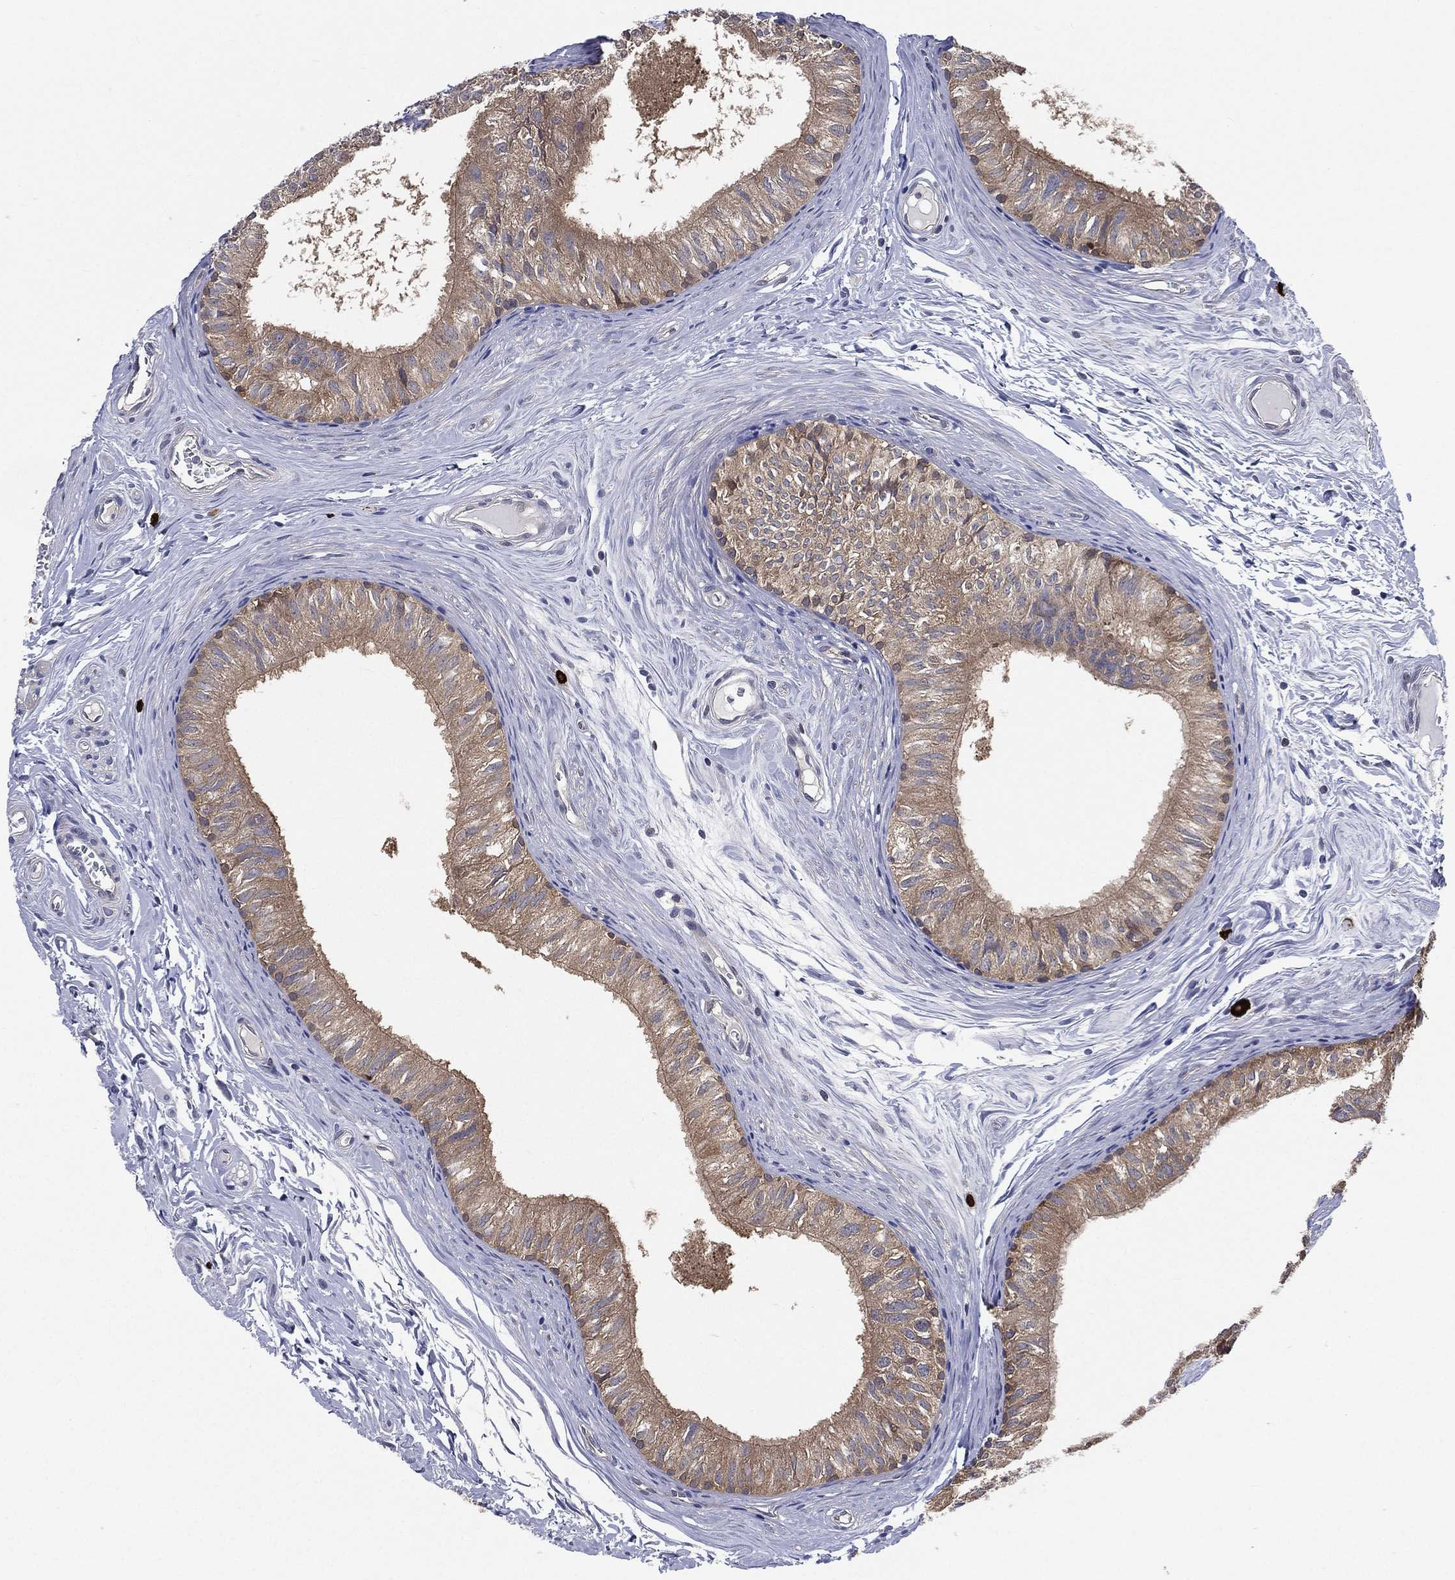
{"staining": {"intensity": "weak", "quantity": ">75%", "location": "cytoplasmic/membranous"}, "tissue": "epididymis", "cell_type": "Glandular cells", "image_type": "normal", "snomed": [{"axis": "morphology", "description": "Normal tissue, NOS"}, {"axis": "topography", "description": "Epididymis"}], "caption": "The micrograph exhibits immunohistochemical staining of benign epididymis. There is weak cytoplasmic/membranous staining is identified in about >75% of glandular cells.", "gene": "SMPD3", "patient": {"sex": "male", "age": 52}}